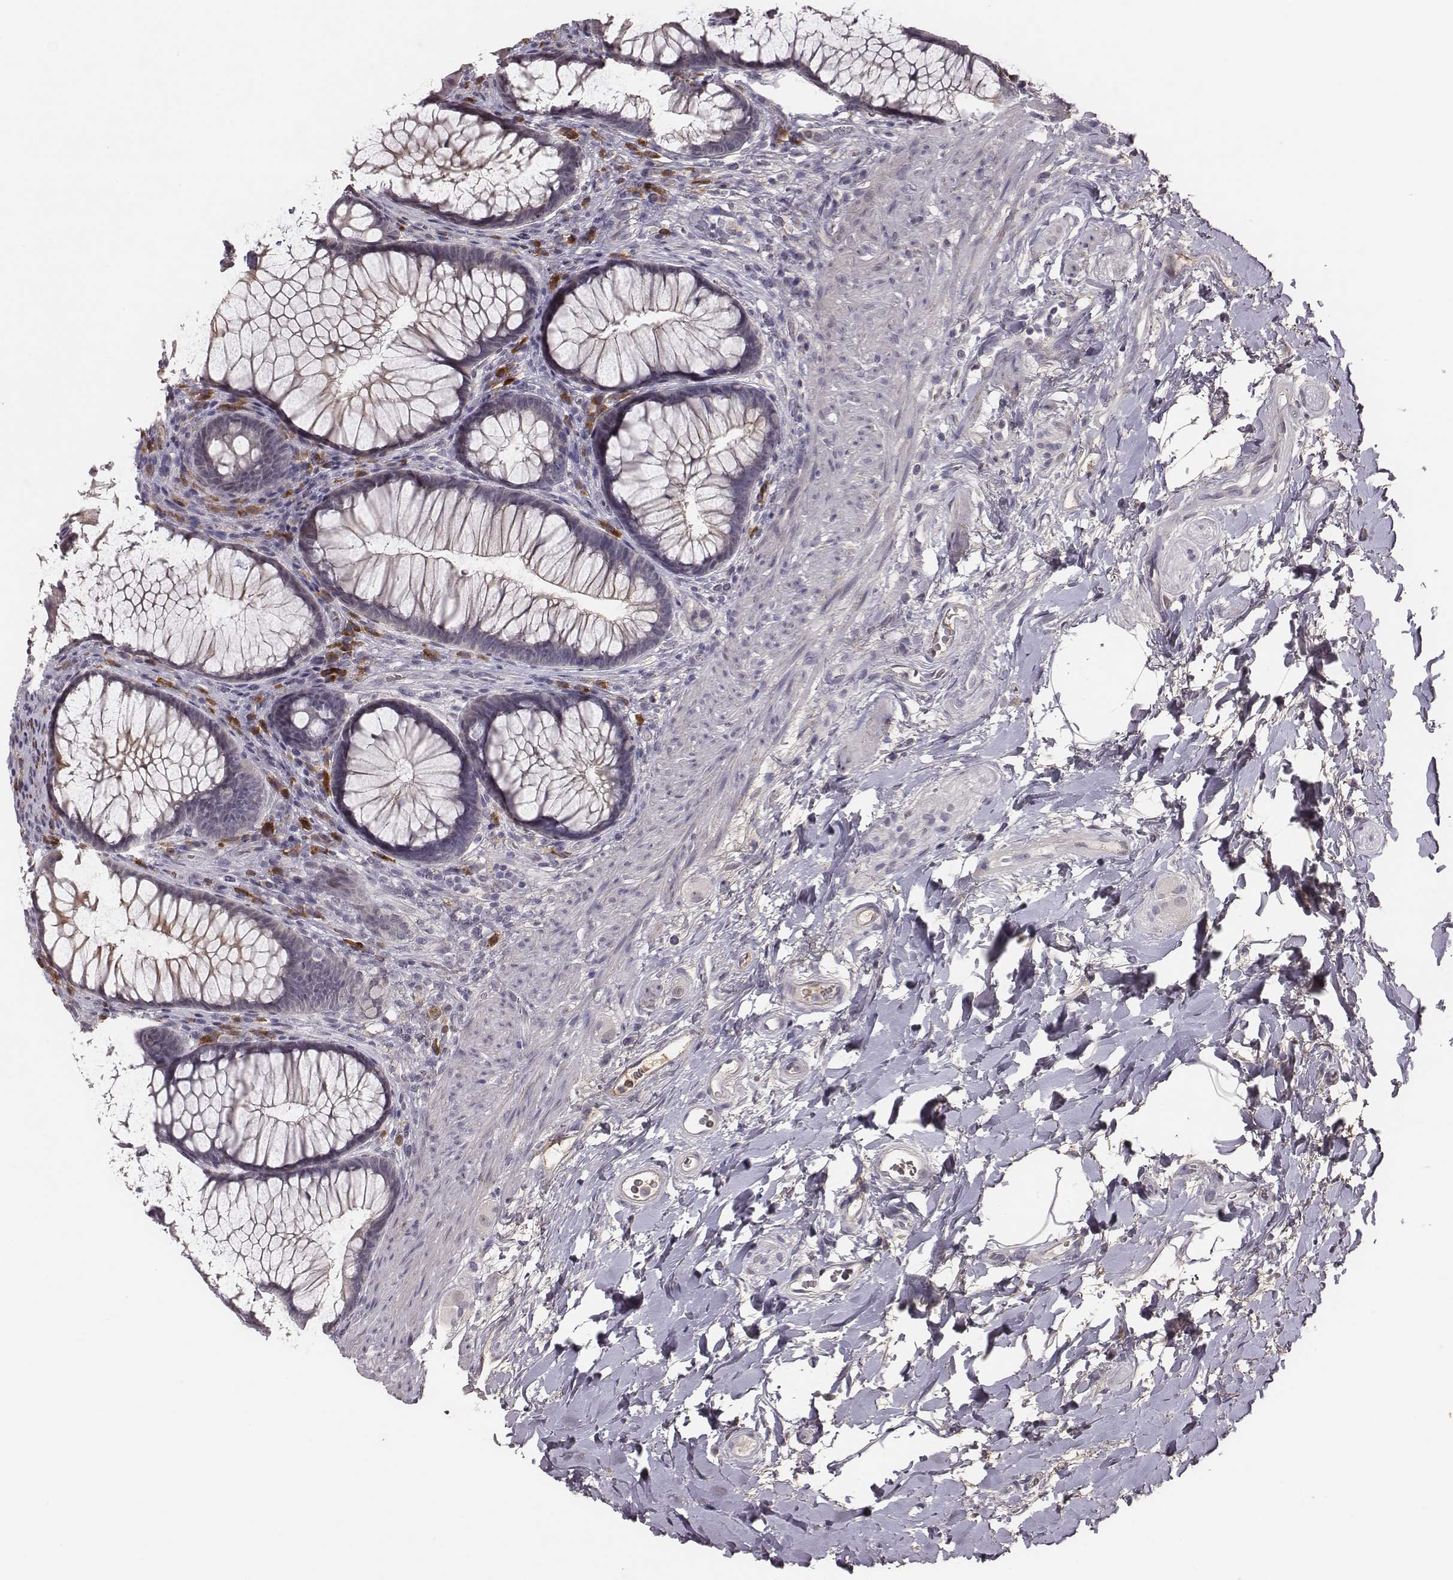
{"staining": {"intensity": "negative", "quantity": "none", "location": "none"}, "tissue": "rectum", "cell_type": "Glandular cells", "image_type": "normal", "snomed": [{"axis": "morphology", "description": "Normal tissue, NOS"}, {"axis": "topography", "description": "Smooth muscle"}, {"axis": "topography", "description": "Rectum"}], "caption": "The IHC photomicrograph has no significant positivity in glandular cells of rectum.", "gene": "SLC22A6", "patient": {"sex": "male", "age": 53}}